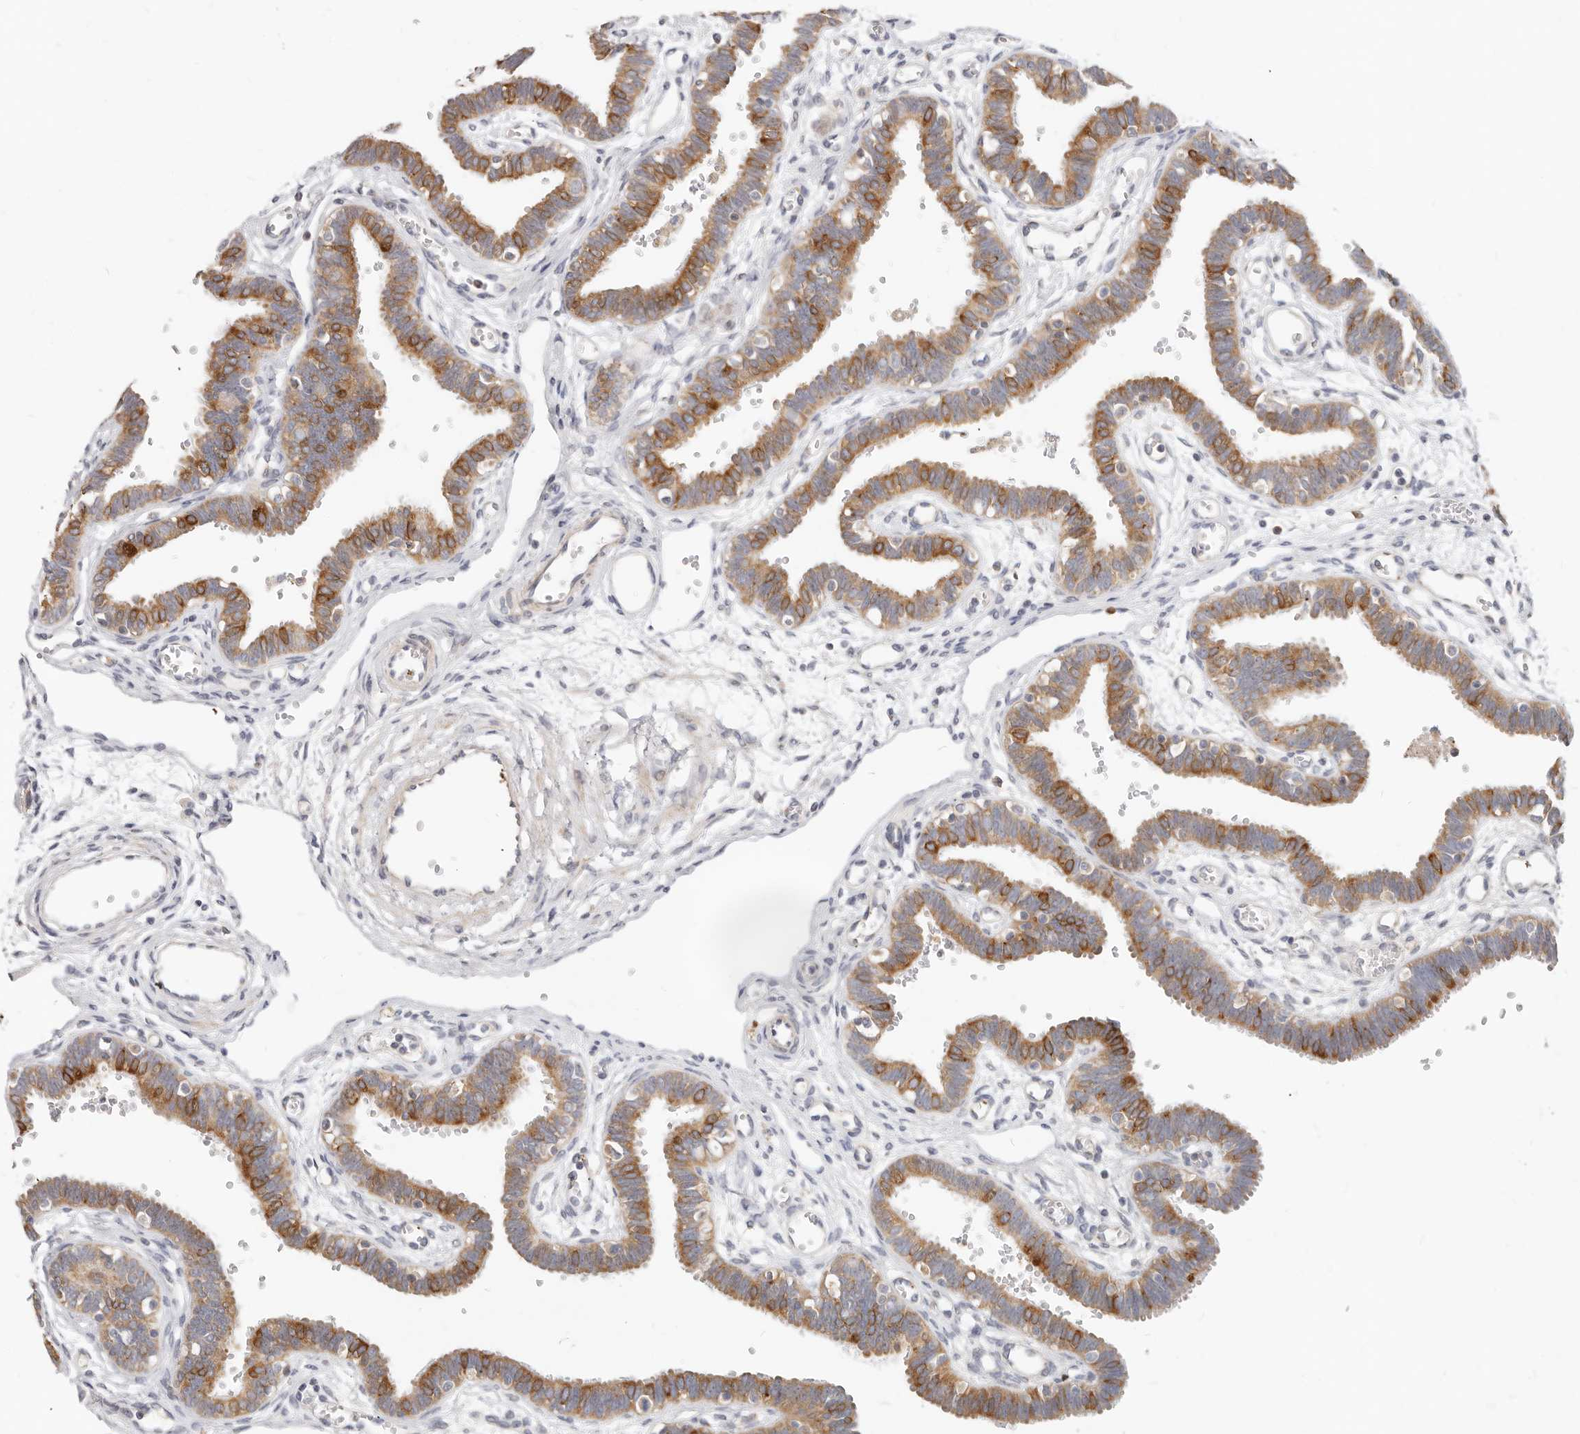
{"staining": {"intensity": "moderate", "quantity": ">75%", "location": "cytoplasmic/membranous"}, "tissue": "fallopian tube", "cell_type": "Glandular cells", "image_type": "normal", "snomed": [{"axis": "morphology", "description": "Normal tissue, NOS"}, {"axis": "topography", "description": "Fallopian tube"}, {"axis": "topography", "description": "Placenta"}], "caption": "Immunohistochemistry photomicrograph of normal fallopian tube: human fallopian tube stained using IHC reveals medium levels of moderate protein expression localized specifically in the cytoplasmic/membranous of glandular cells, appearing as a cytoplasmic/membranous brown color.", "gene": "TFB2M", "patient": {"sex": "female", "age": 32}}